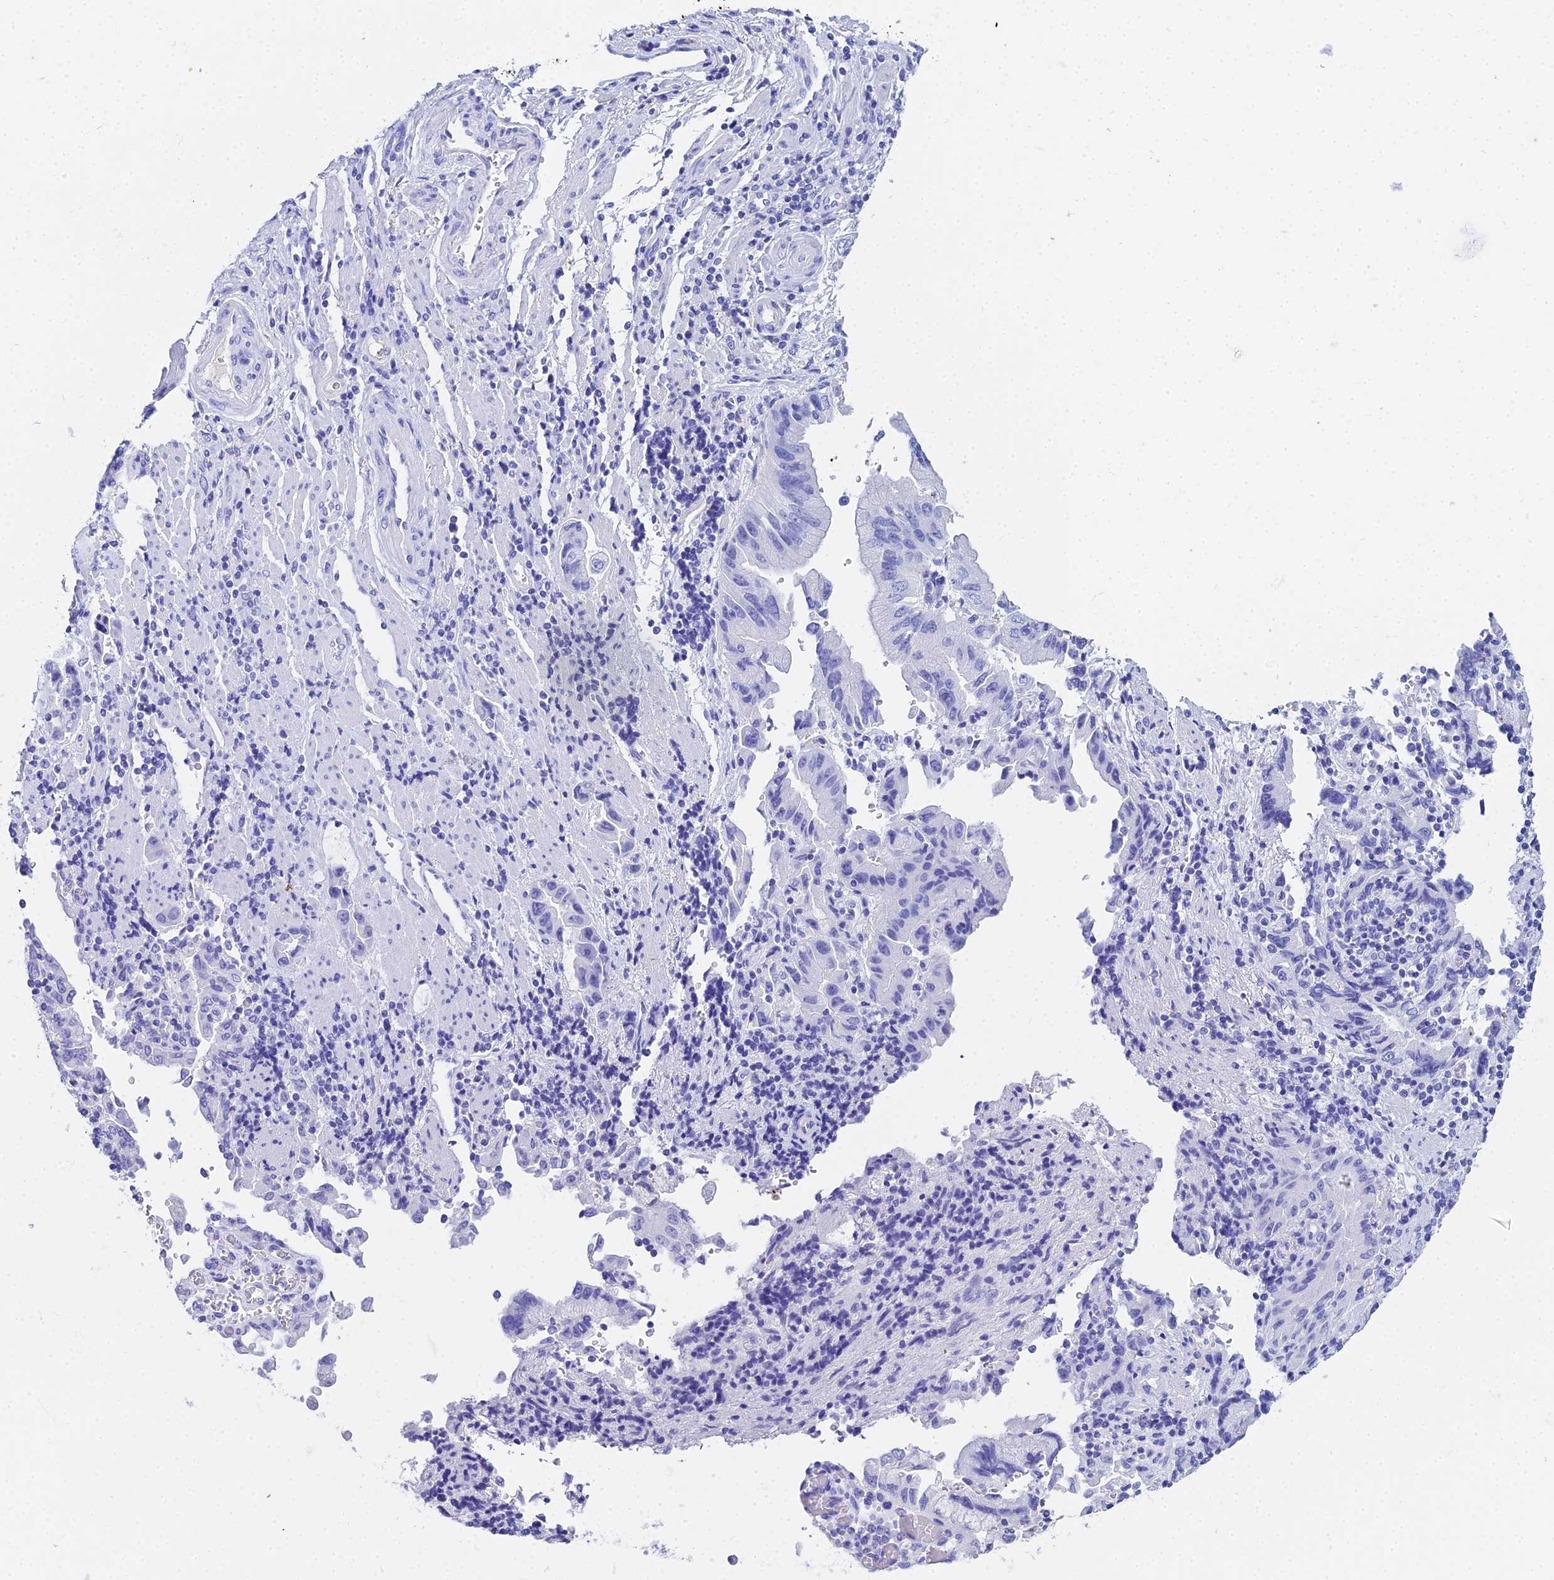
{"staining": {"intensity": "negative", "quantity": "none", "location": "none"}, "tissue": "stomach cancer", "cell_type": "Tumor cells", "image_type": "cancer", "snomed": [{"axis": "morphology", "description": "Adenocarcinoma, NOS"}, {"axis": "topography", "description": "Stomach"}], "caption": "Human stomach adenocarcinoma stained for a protein using IHC exhibits no staining in tumor cells.", "gene": "CELA3A", "patient": {"sex": "male", "age": 62}}